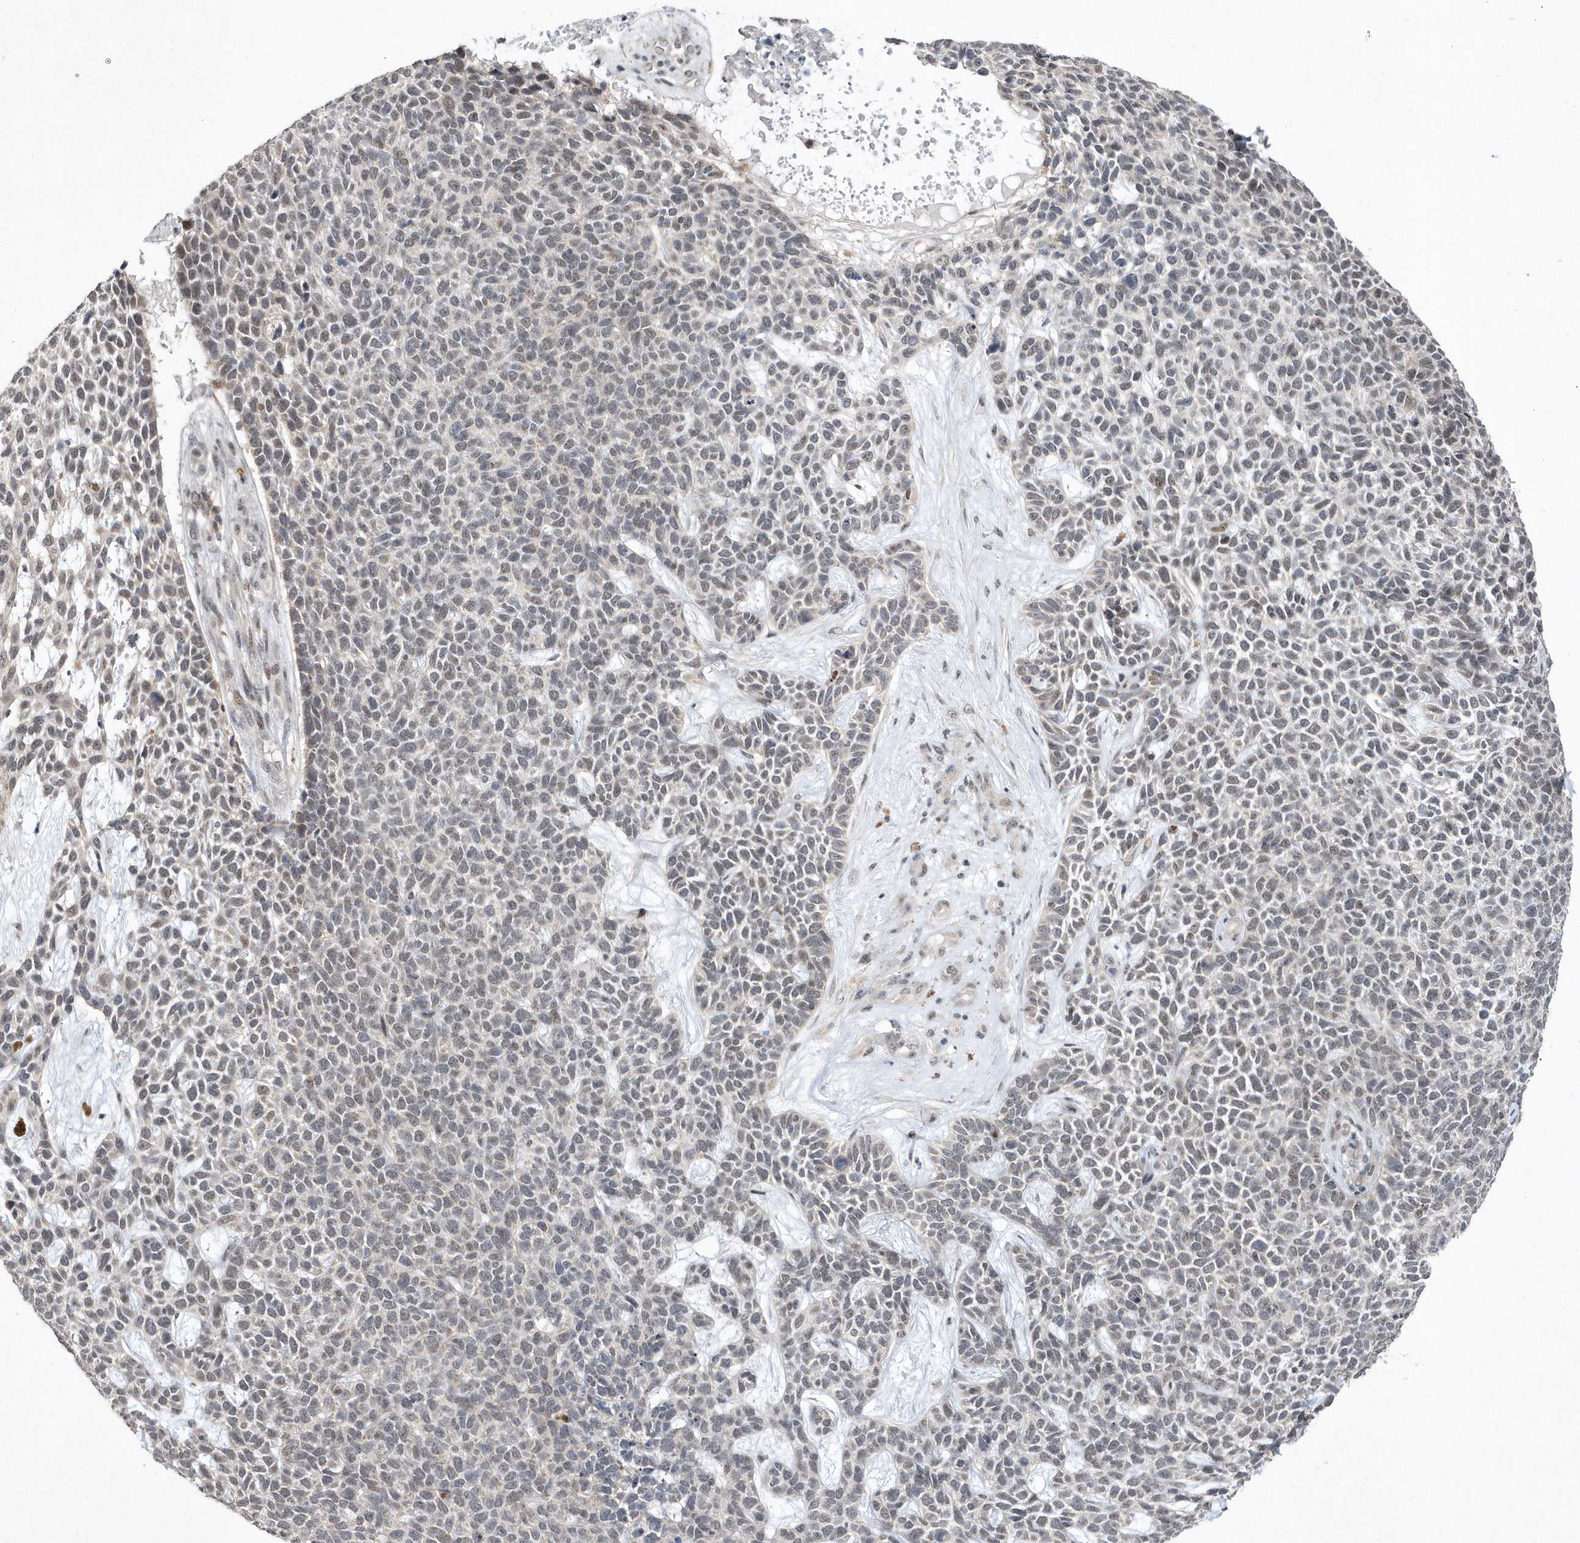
{"staining": {"intensity": "weak", "quantity": "25%-75%", "location": "nuclear"}, "tissue": "skin cancer", "cell_type": "Tumor cells", "image_type": "cancer", "snomed": [{"axis": "morphology", "description": "Basal cell carcinoma"}, {"axis": "topography", "description": "Skin"}], "caption": "A high-resolution micrograph shows IHC staining of skin cancer, which reveals weak nuclear expression in about 25%-75% of tumor cells.", "gene": "BOD1L1", "patient": {"sex": "female", "age": 84}}